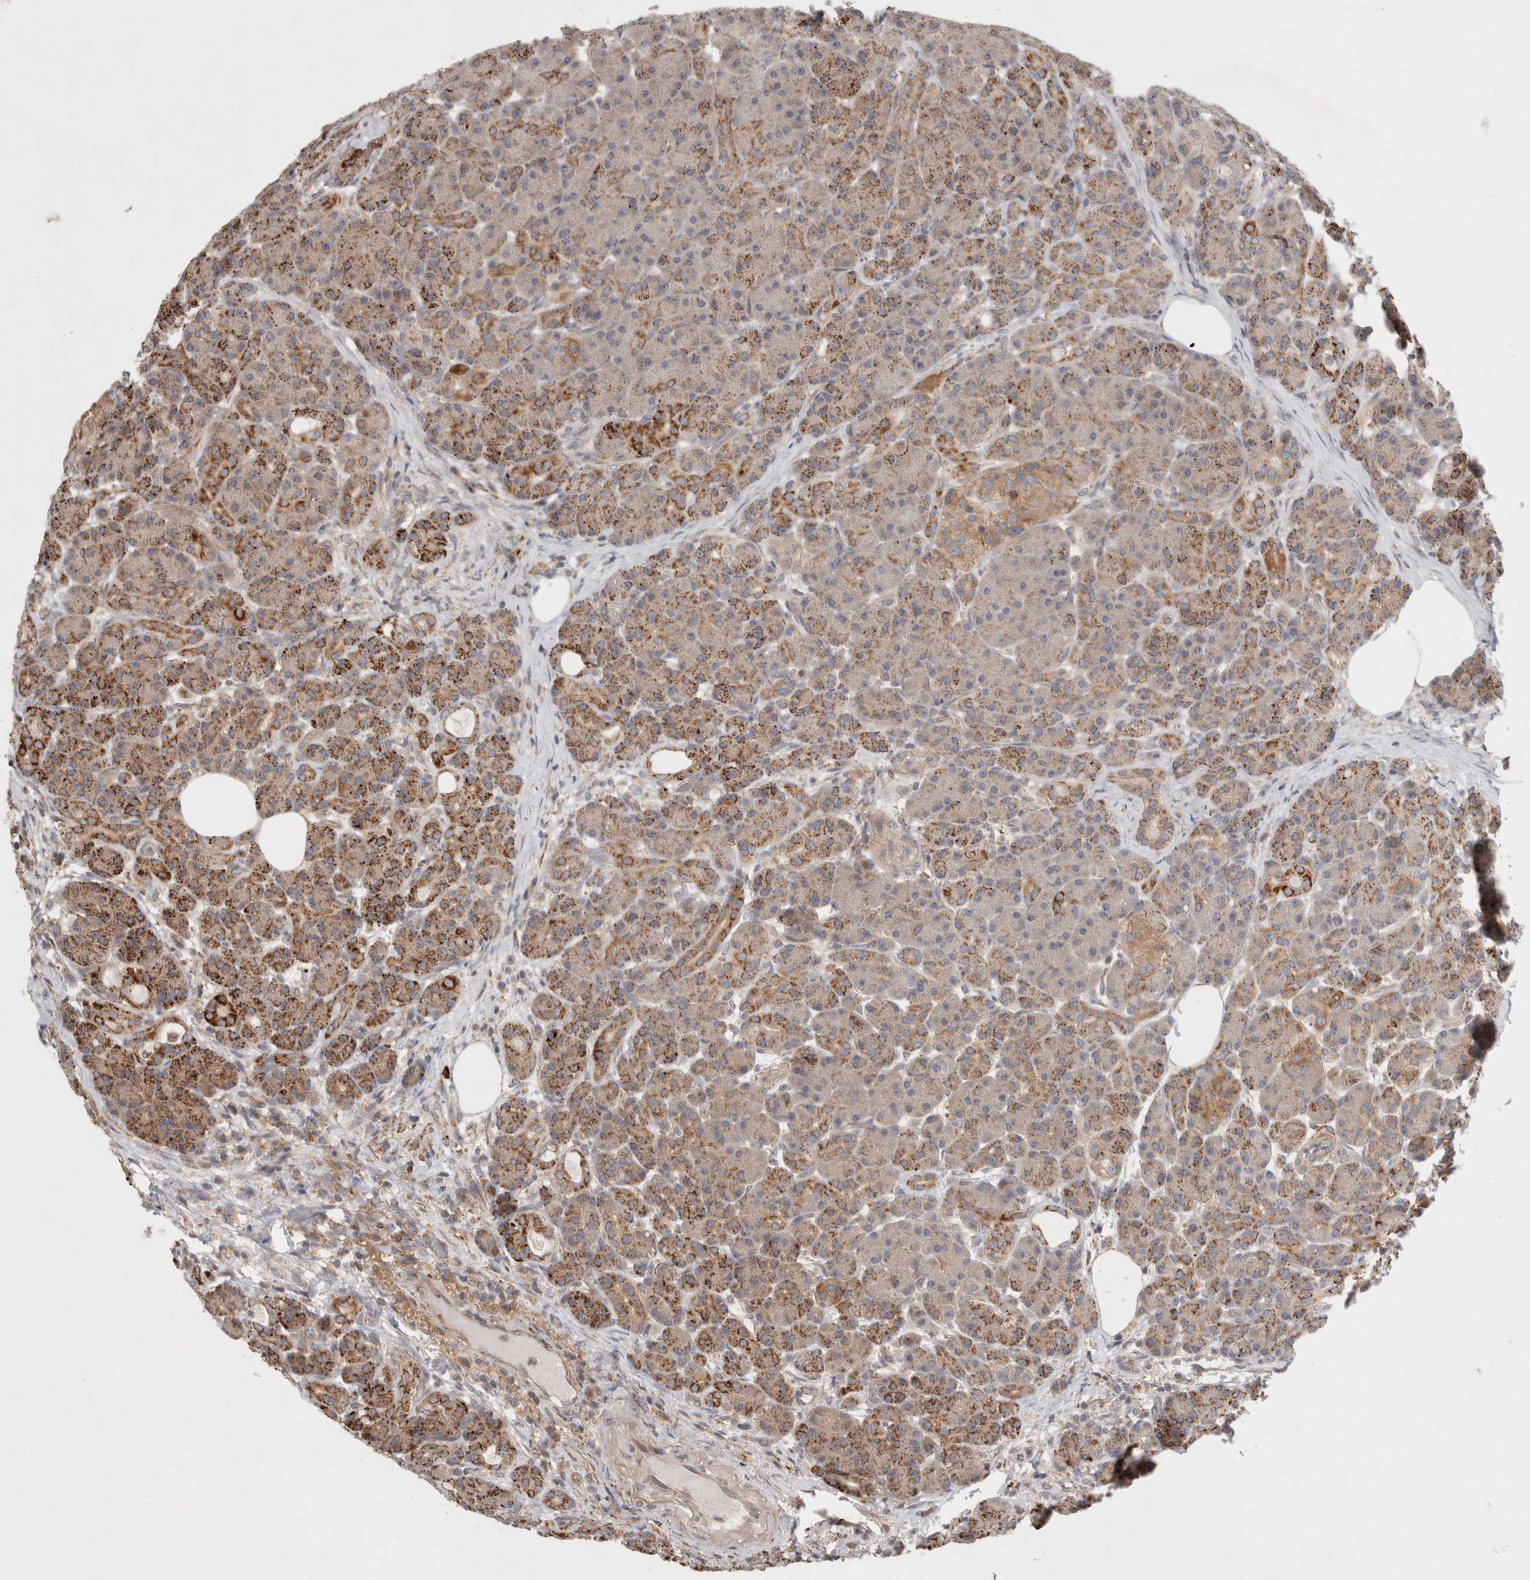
{"staining": {"intensity": "moderate", "quantity": "25%-75%", "location": "cytoplasmic/membranous"}, "tissue": "pancreas", "cell_type": "Exocrine glandular cells", "image_type": "normal", "snomed": [{"axis": "morphology", "description": "Normal tissue, NOS"}, {"axis": "topography", "description": "Pancreas"}], "caption": "Exocrine glandular cells reveal moderate cytoplasmic/membranous positivity in approximately 25%-75% of cells in unremarkable pancreas. (IHC, brightfield microscopy, high magnification).", "gene": "HROB", "patient": {"sex": "male", "age": 63}}